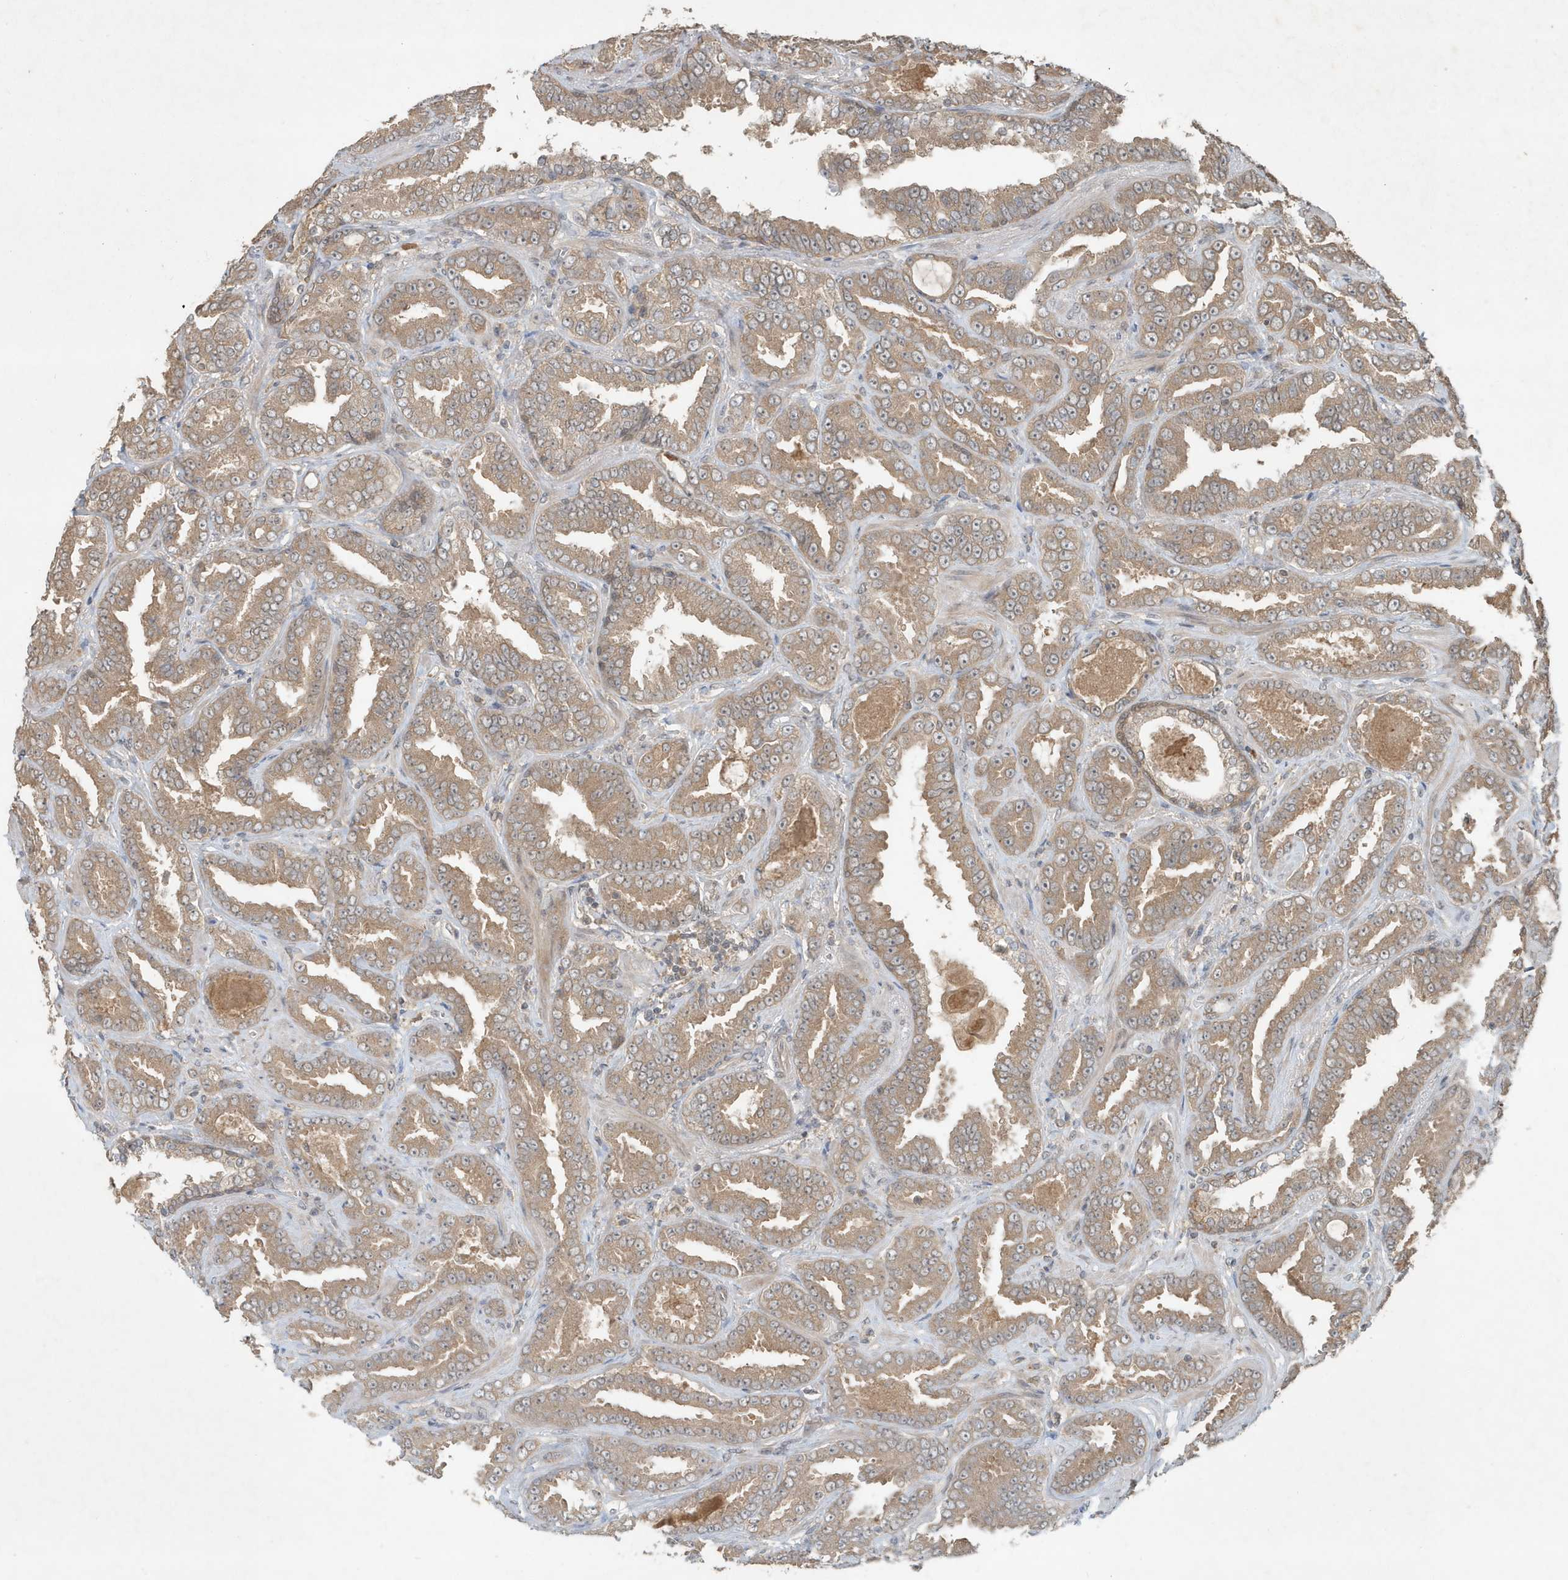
{"staining": {"intensity": "weak", "quantity": ">75%", "location": "cytoplasmic/membranous"}, "tissue": "prostate cancer", "cell_type": "Tumor cells", "image_type": "cancer", "snomed": [{"axis": "morphology", "description": "Adenocarcinoma, Low grade"}, {"axis": "topography", "description": "Prostate"}], "caption": "The photomicrograph reveals a brown stain indicating the presence of a protein in the cytoplasmic/membranous of tumor cells in prostate cancer. (DAB (3,3'-diaminobenzidine) IHC, brown staining for protein, blue staining for nuclei).", "gene": "ABCB9", "patient": {"sex": "male", "age": 60}}